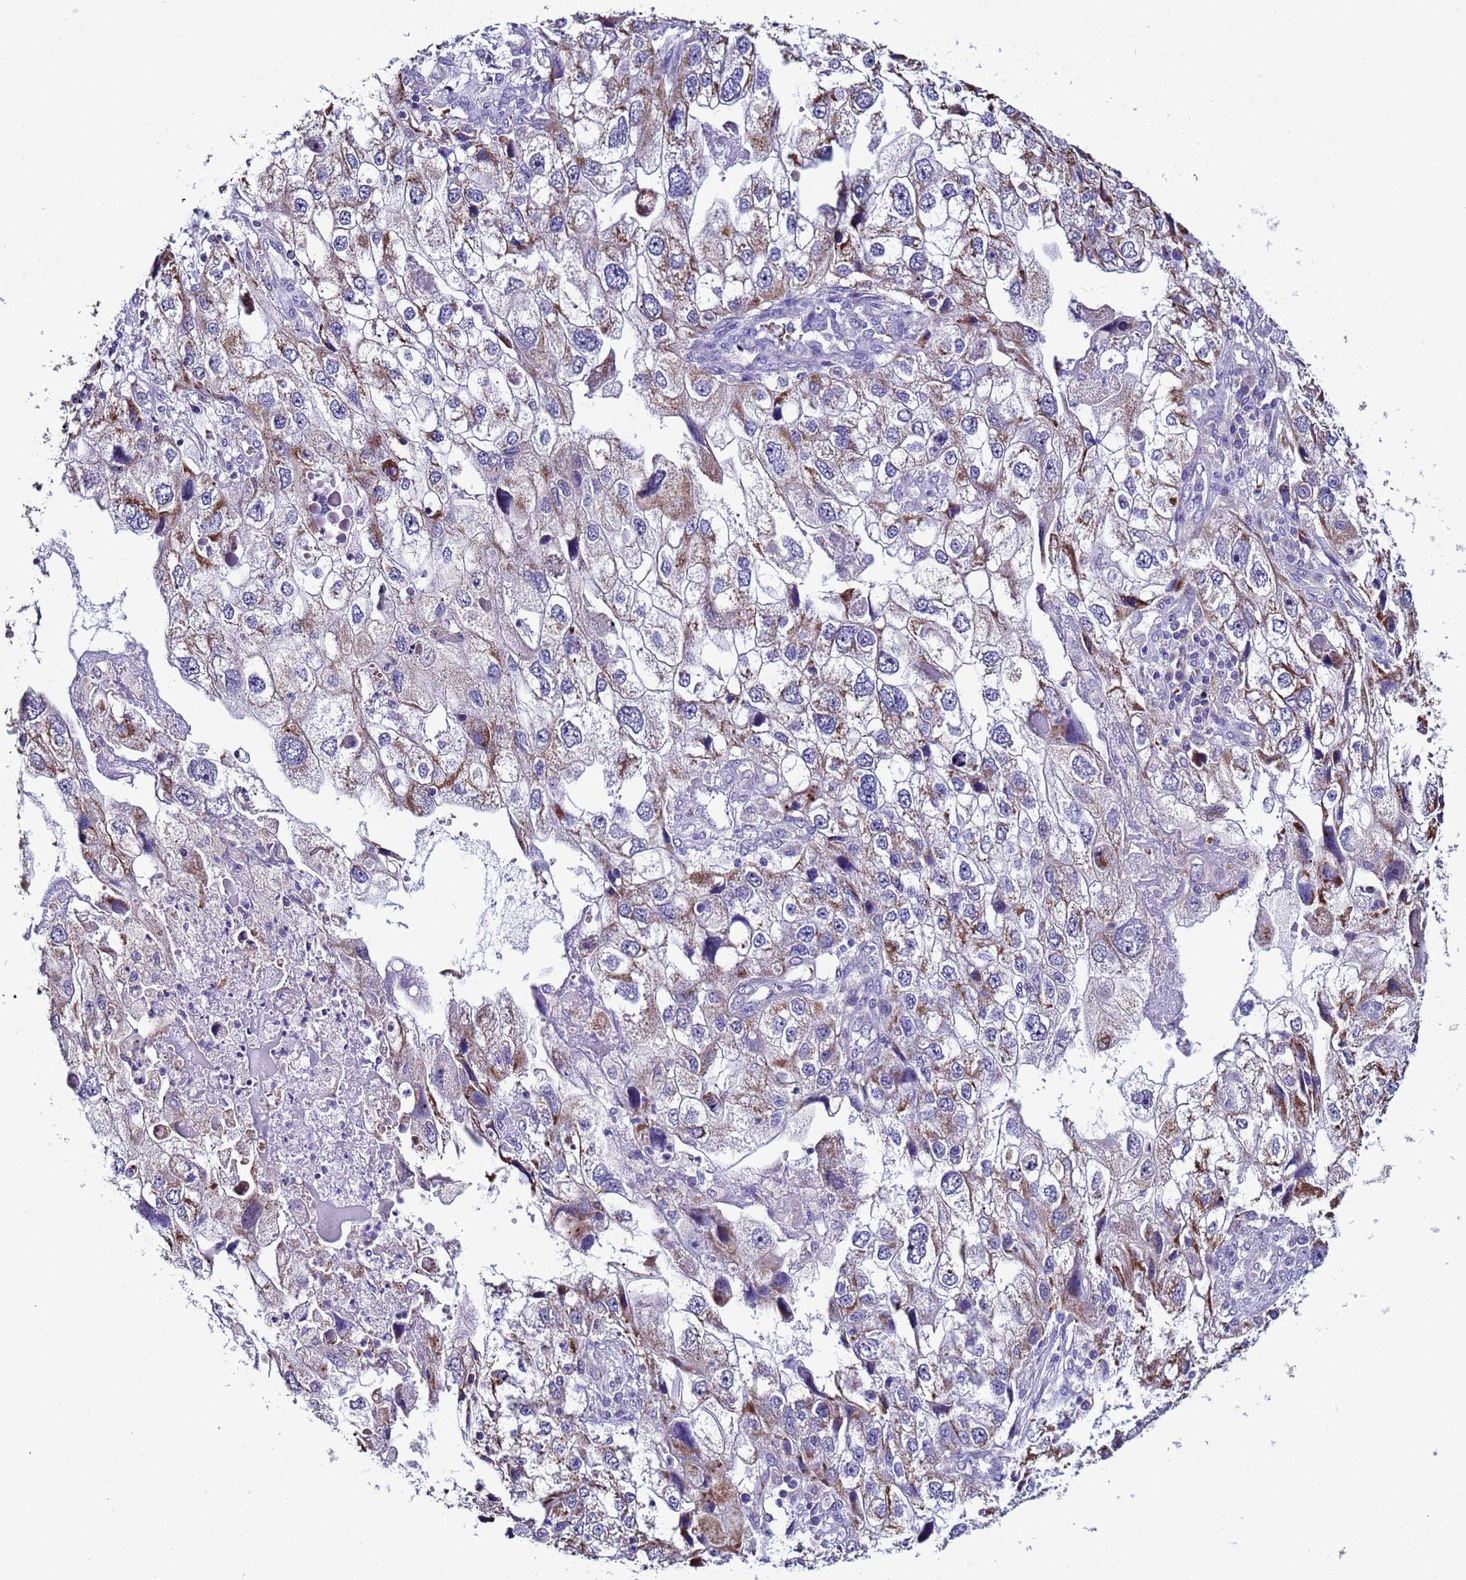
{"staining": {"intensity": "moderate", "quantity": "25%-75%", "location": "cytoplasmic/membranous"}, "tissue": "endometrial cancer", "cell_type": "Tumor cells", "image_type": "cancer", "snomed": [{"axis": "morphology", "description": "Adenocarcinoma, NOS"}, {"axis": "topography", "description": "Endometrium"}], "caption": "DAB (3,3'-diaminobenzidine) immunohistochemical staining of human endometrial cancer (adenocarcinoma) demonstrates moderate cytoplasmic/membranous protein positivity in about 25%-75% of tumor cells.", "gene": "CLHC1", "patient": {"sex": "female", "age": 49}}